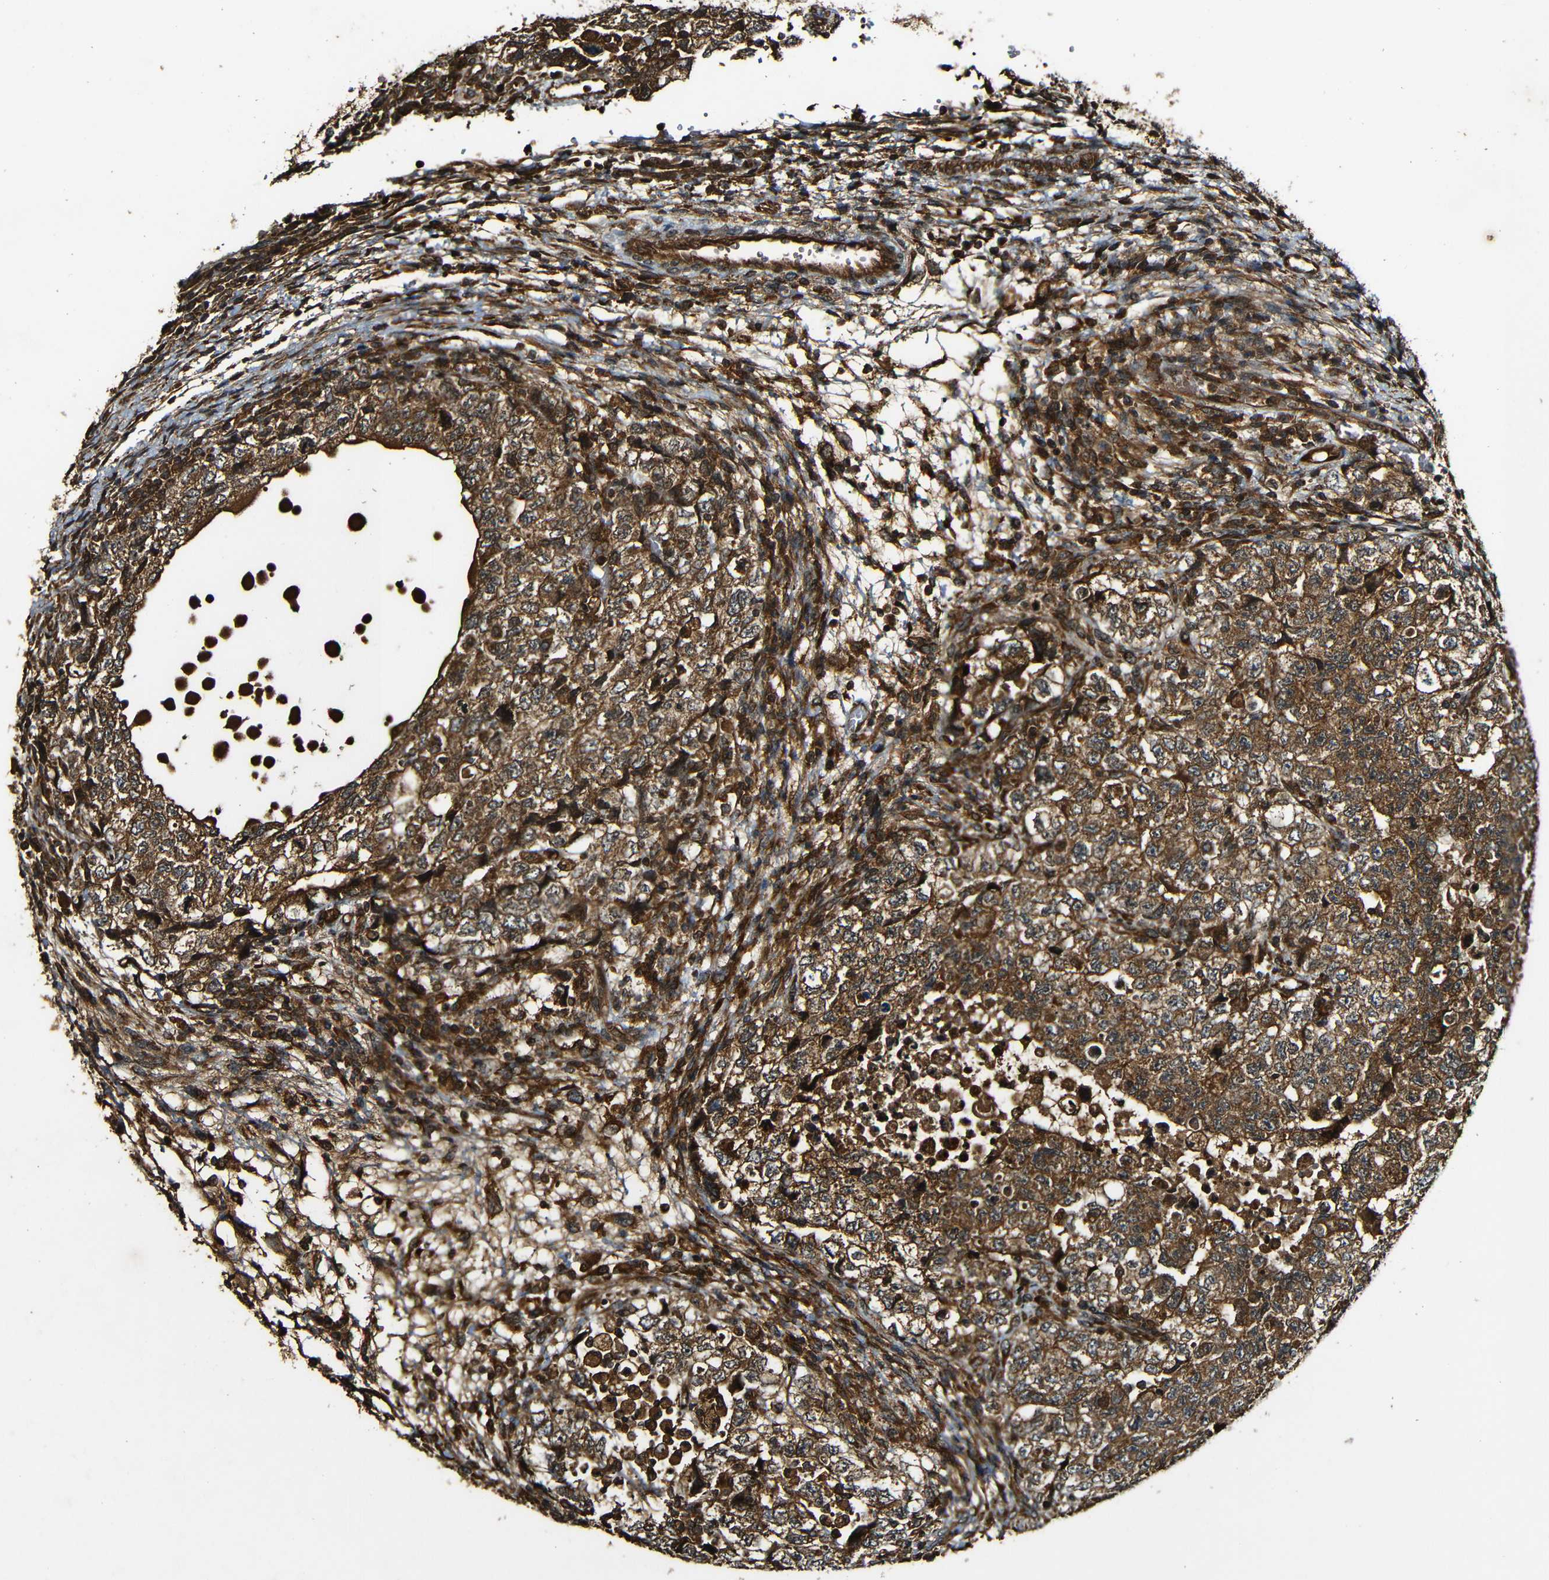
{"staining": {"intensity": "strong", "quantity": ">75%", "location": "cytoplasmic/membranous"}, "tissue": "testis cancer", "cell_type": "Tumor cells", "image_type": "cancer", "snomed": [{"axis": "morphology", "description": "Carcinoma, Embryonal, NOS"}, {"axis": "topography", "description": "Testis"}], "caption": "Testis embryonal carcinoma was stained to show a protein in brown. There is high levels of strong cytoplasmic/membranous positivity in about >75% of tumor cells. The protein of interest is stained brown, and the nuclei are stained in blue (DAB (3,3'-diaminobenzidine) IHC with brightfield microscopy, high magnification).", "gene": "CASP8", "patient": {"sex": "male", "age": 36}}